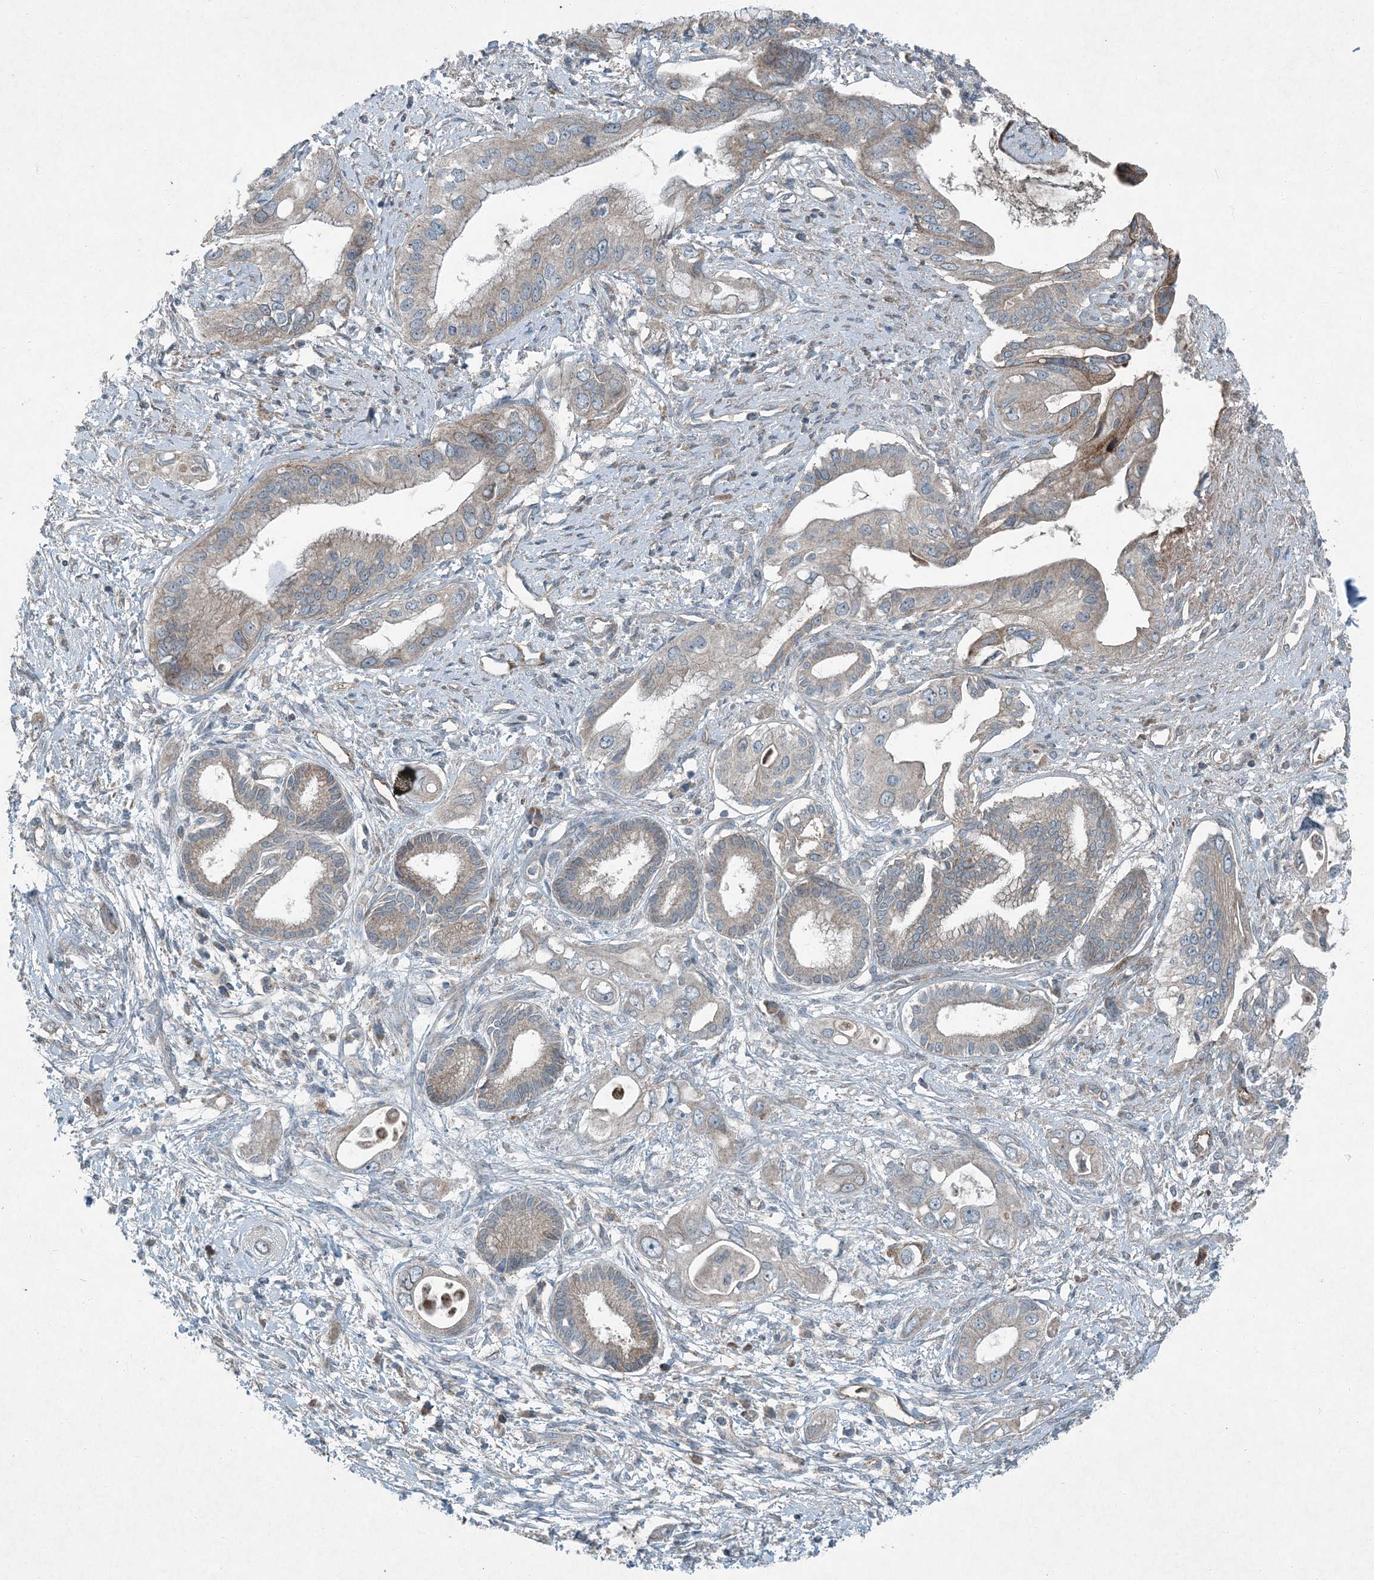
{"staining": {"intensity": "weak", "quantity": "25%-75%", "location": "cytoplasmic/membranous"}, "tissue": "pancreatic cancer", "cell_type": "Tumor cells", "image_type": "cancer", "snomed": [{"axis": "morphology", "description": "Inflammation, NOS"}, {"axis": "morphology", "description": "Adenocarcinoma, NOS"}, {"axis": "topography", "description": "Pancreas"}], "caption": "Adenocarcinoma (pancreatic) tissue displays weak cytoplasmic/membranous positivity in about 25%-75% of tumor cells, visualized by immunohistochemistry.", "gene": "APOM", "patient": {"sex": "female", "age": 56}}